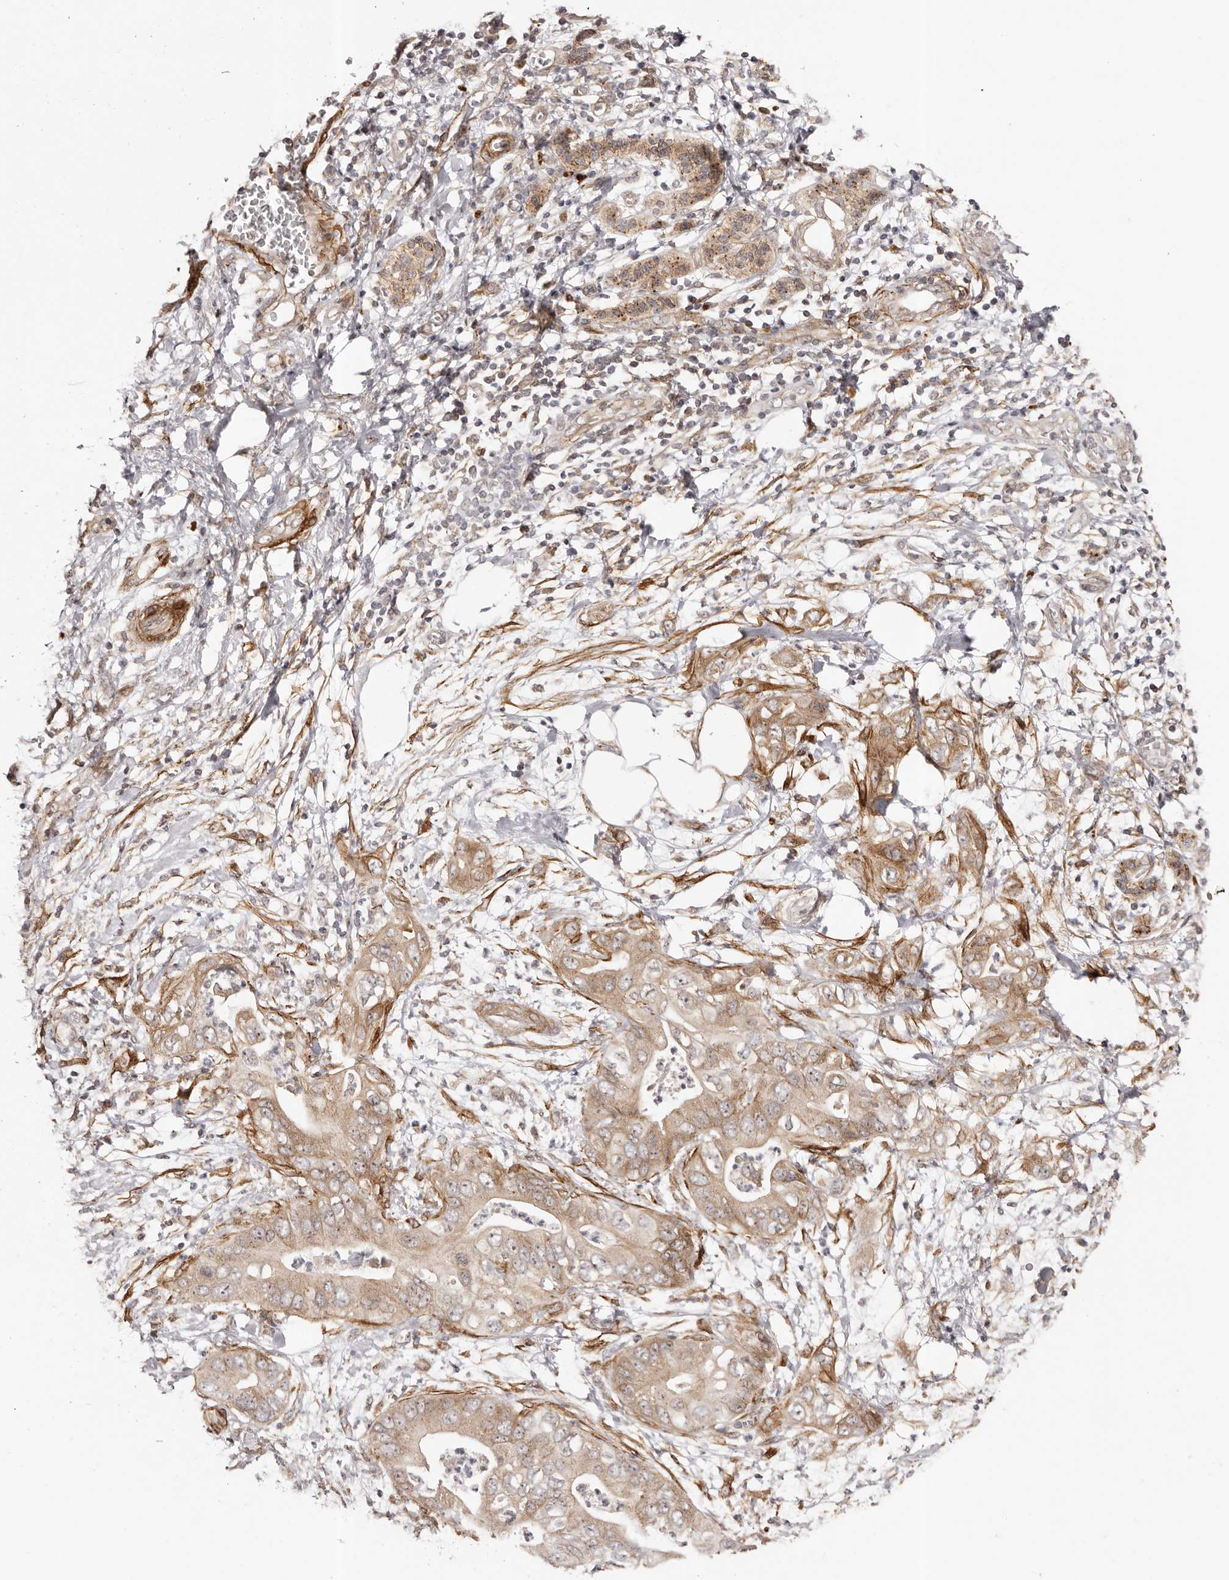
{"staining": {"intensity": "weak", "quantity": ">75%", "location": "cytoplasmic/membranous"}, "tissue": "pancreatic cancer", "cell_type": "Tumor cells", "image_type": "cancer", "snomed": [{"axis": "morphology", "description": "Adenocarcinoma, NOS"}, {"axis": "topography", "description": "Pancreas"}], "caption": "Human adenocarcinoma (pancreatic) stained for a protein (brown) exhibits weak cytoplasmic/membranous positive staining in approximately >75% of tumor cells.", "gene": "MICAL2", "patient": {"sex": "female", "age": 78}}